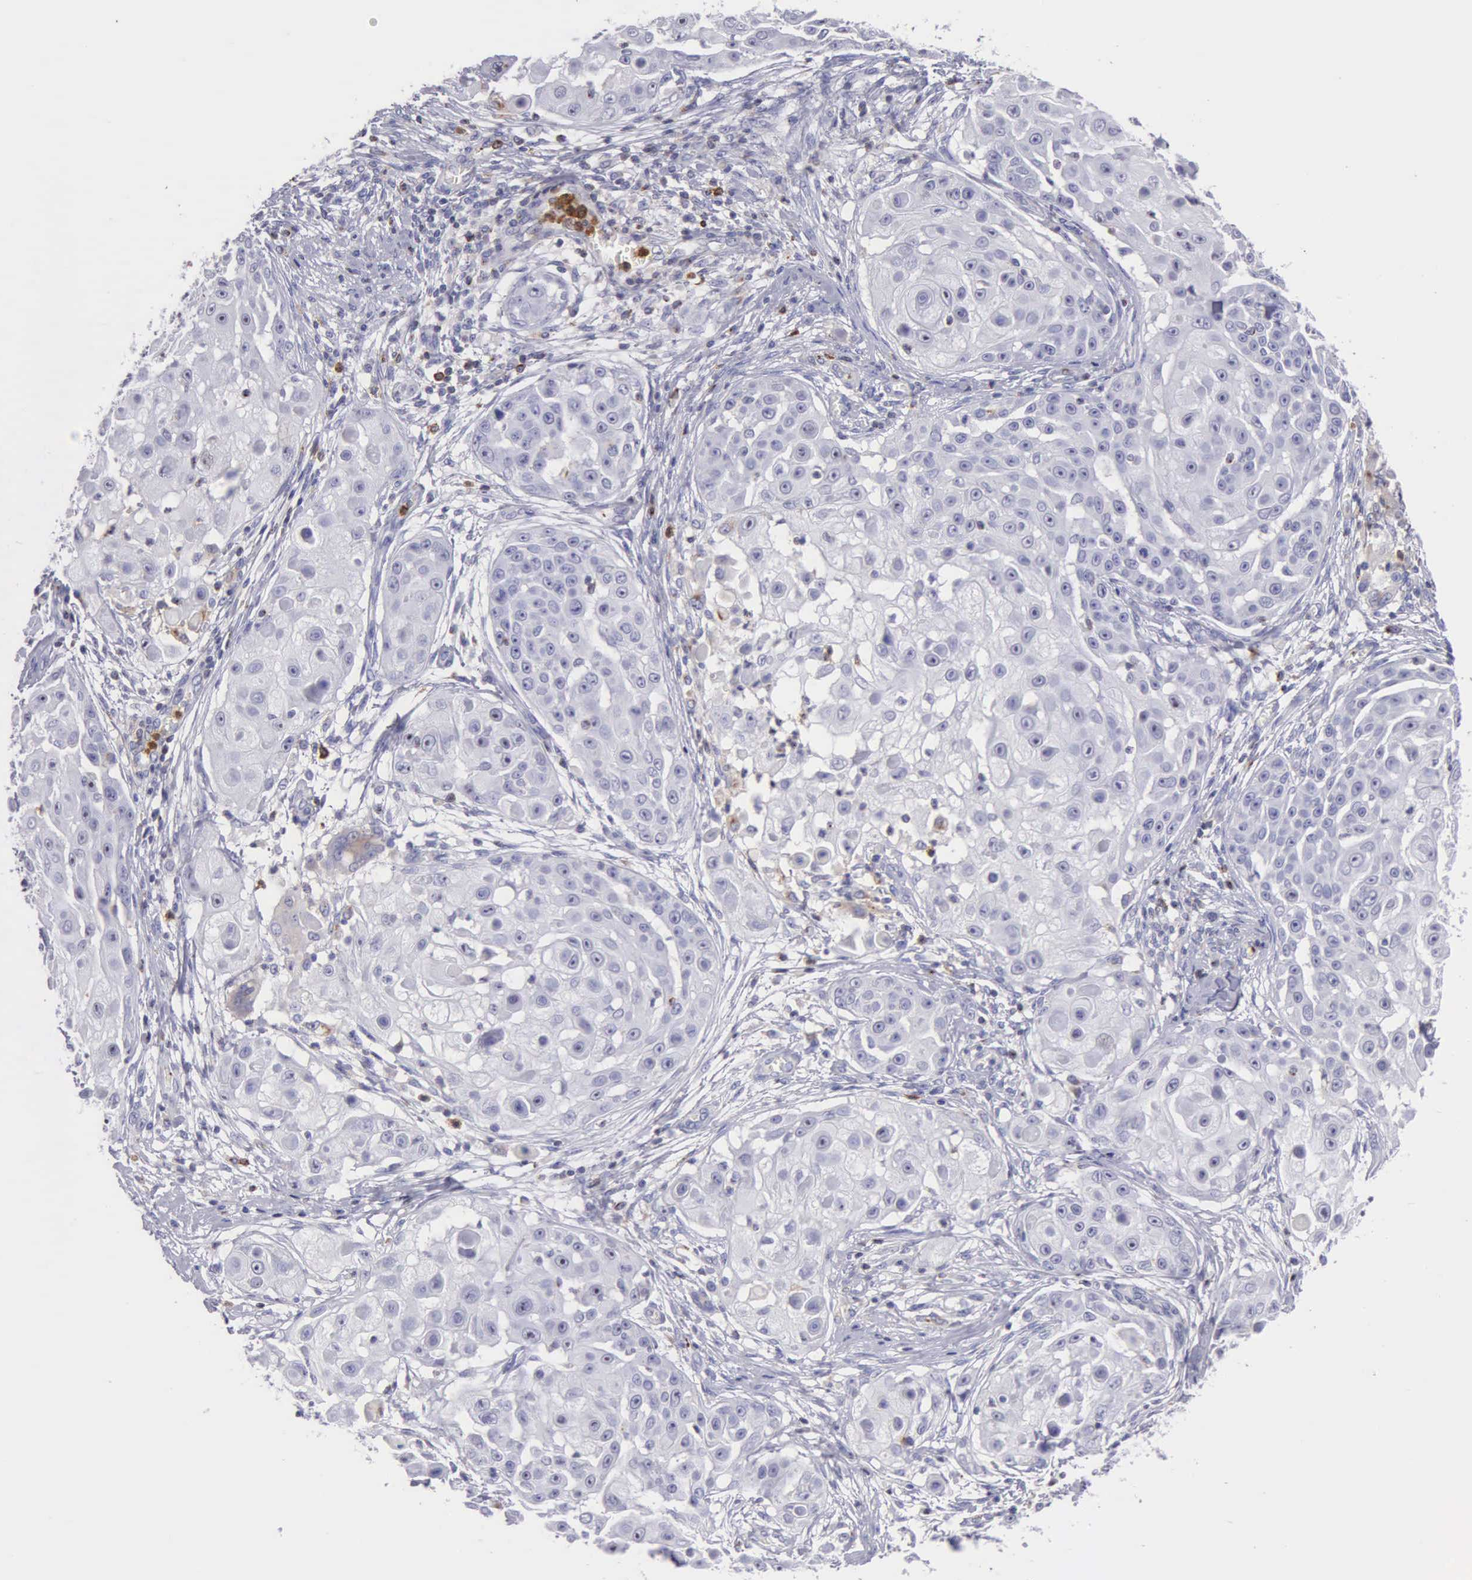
{"staining": {"intensity": "negative", "quantity": "none", "location": "none"}, "tissue": "skin cancer", "cell_type": "Tumor cells", "image_type": "cancer", "snomed": [{"axis": "morphology", "description": "Squamous cell carcinoma, NOS"}, {"axis": "topography", "description": "Skin"}], "caption": "Photomicrograph shows no significant protein positivity in tumor cells of skin cancer.", "gene": "SRGN", "patient": {"sex": "female", "age": 57}}